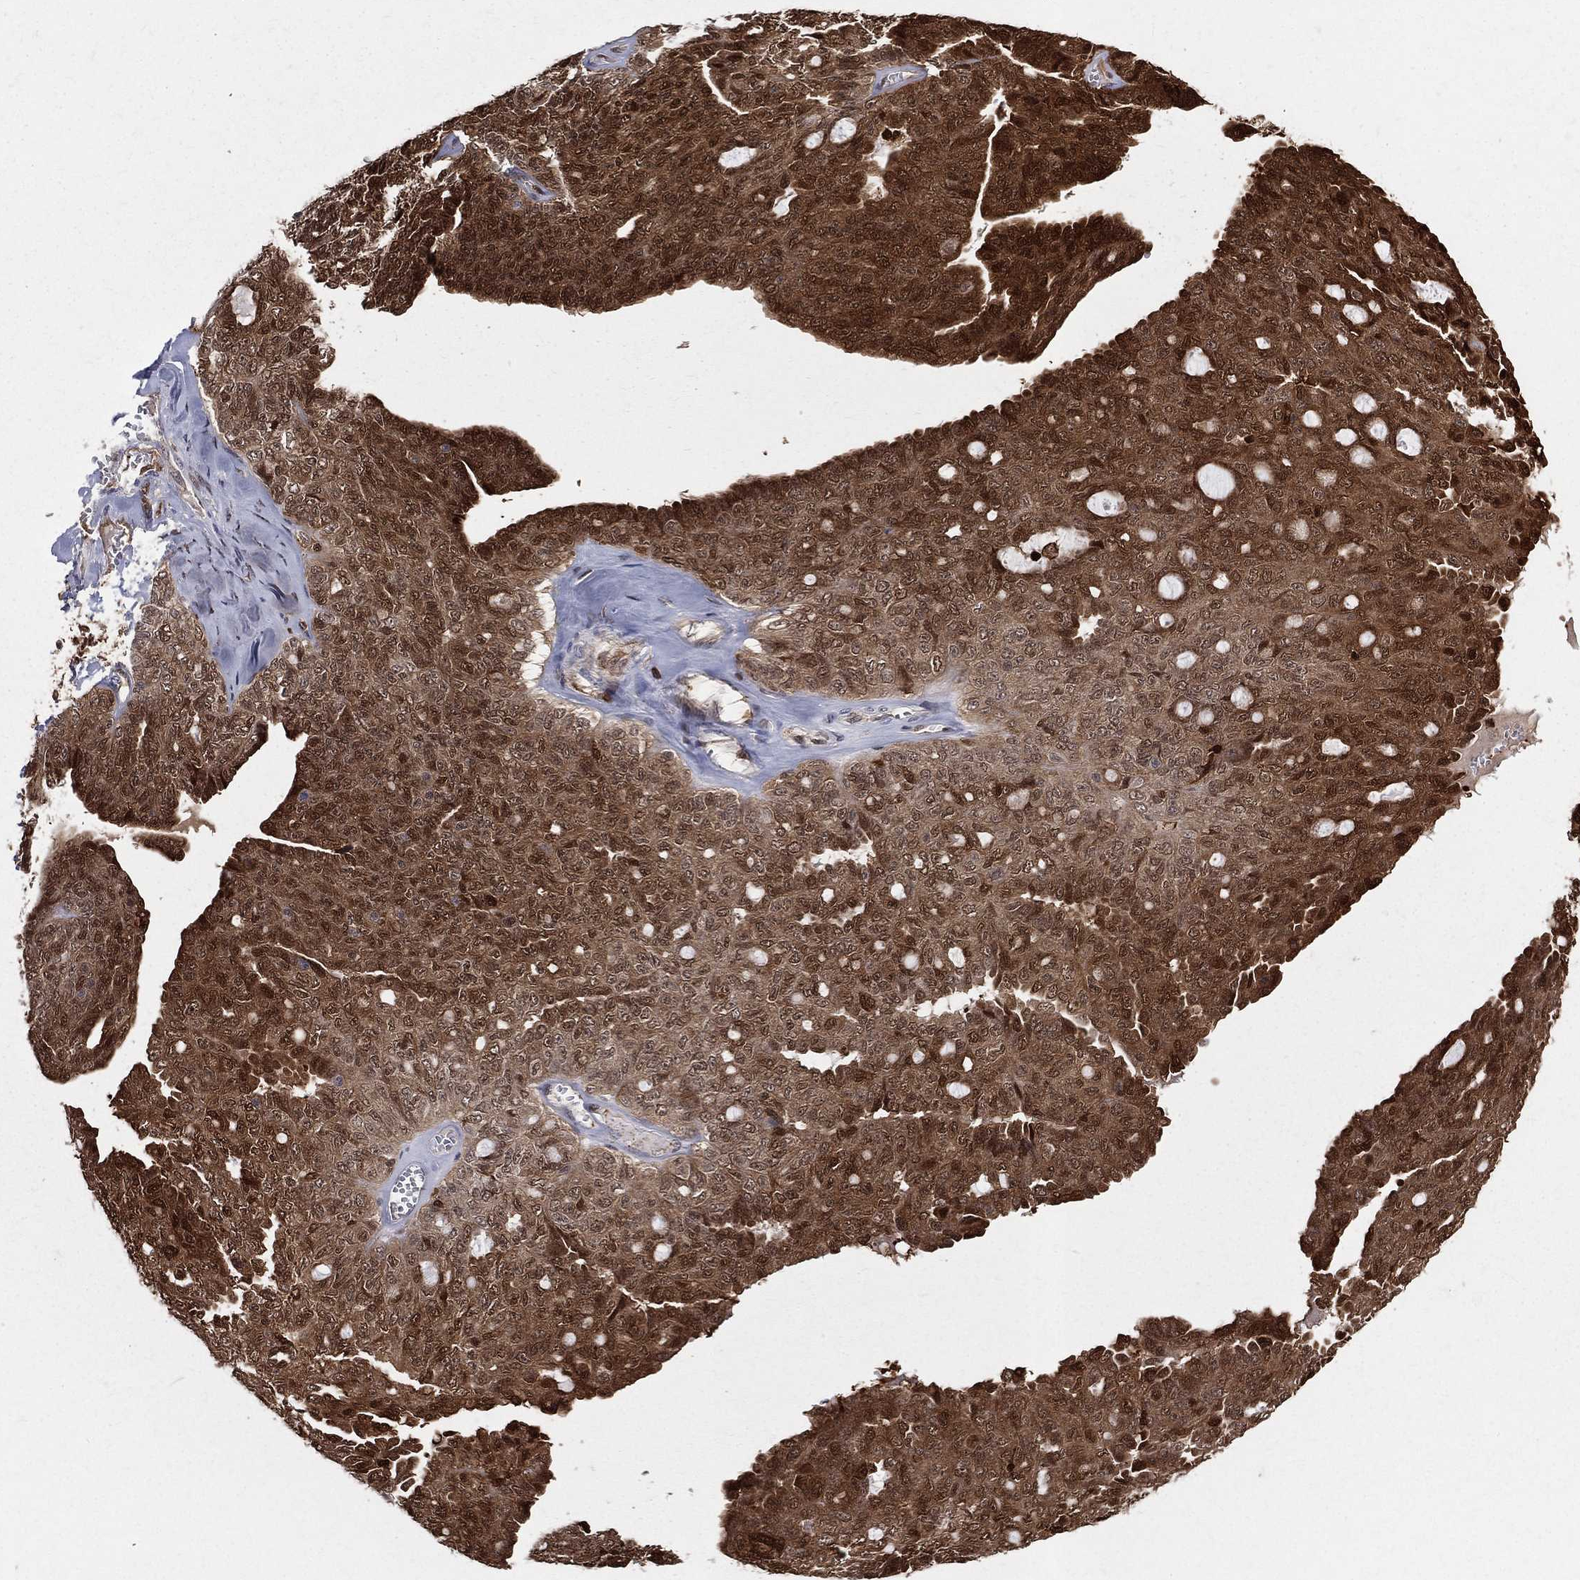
{"staining": {"intensity": "moderate", "quantity": ">75%", "location": "cytoplasmic/membranous,nuclear"}, "tissue": "ovarian cancer", "cell_type": "Tumor cells", "image_type": "cancer", "snomed": [{"axis": "morphology", "description": "Cystadenocarcinoma, serous, NOS"}, {"axis": "topography", "description": "Ovary"}], "caption": "Moderate cytoplasmic/membranous and nuclear positivity is identified in approximately >75% of tumor cells in ovarian cancer (serous cystadenocarcinoma).", "gene": "ENO1", "patient": {"sex": "female", "age": 71}}